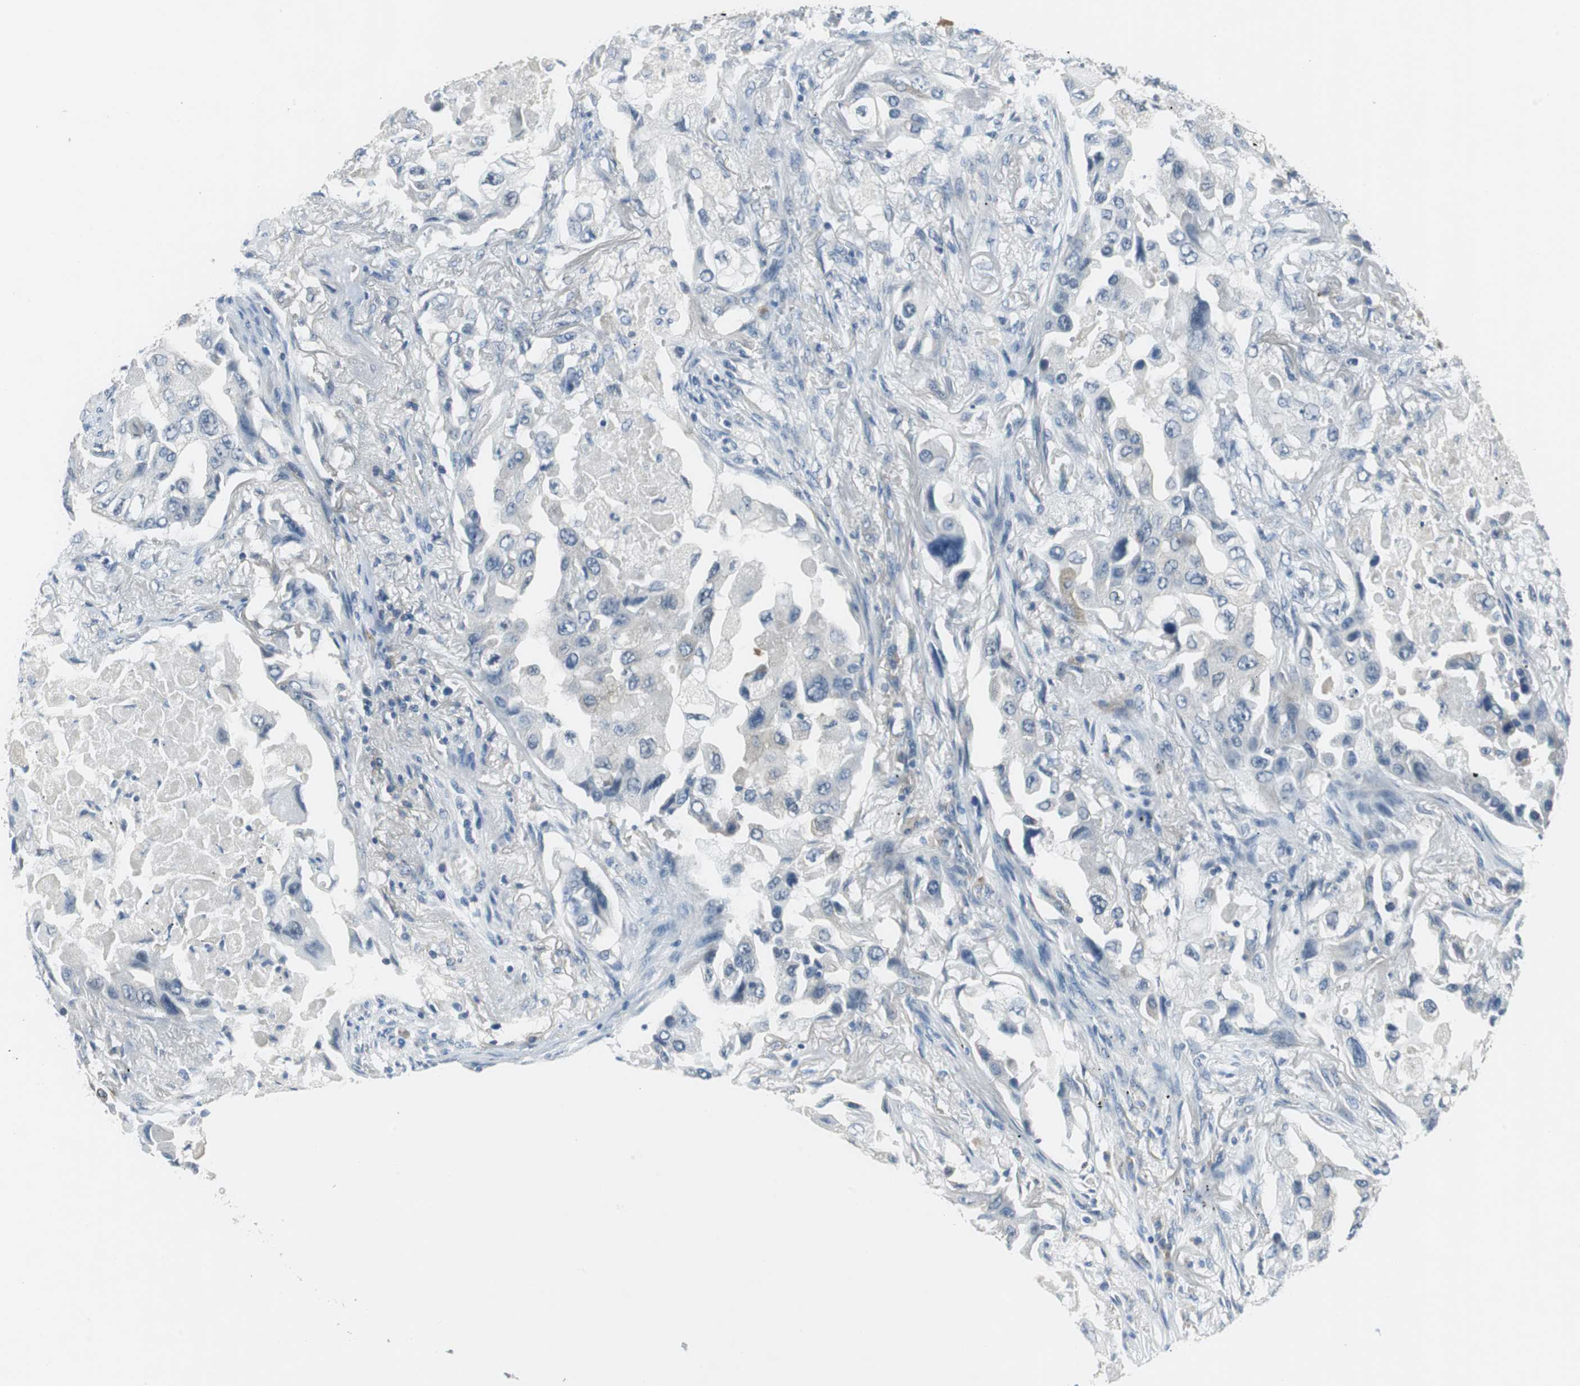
{"staining": {"intensity": "negative", "quantity": "none", "location": "none"}, "tissue": "lung cancer", "cell_type": "Tumor cells", "image_type": "cancer", "snomed": [{"axis": "morphology", "description": "Adenocarcinoma, NOS"}, {"axis": "topography", "description": "Lung"}], "caption": "Protein analysis of adenocarcinoma (lung) reveals no significant expression in tumor cells.", "gene": "PLAA", "patient": {"sex": "female", "age": 65}}